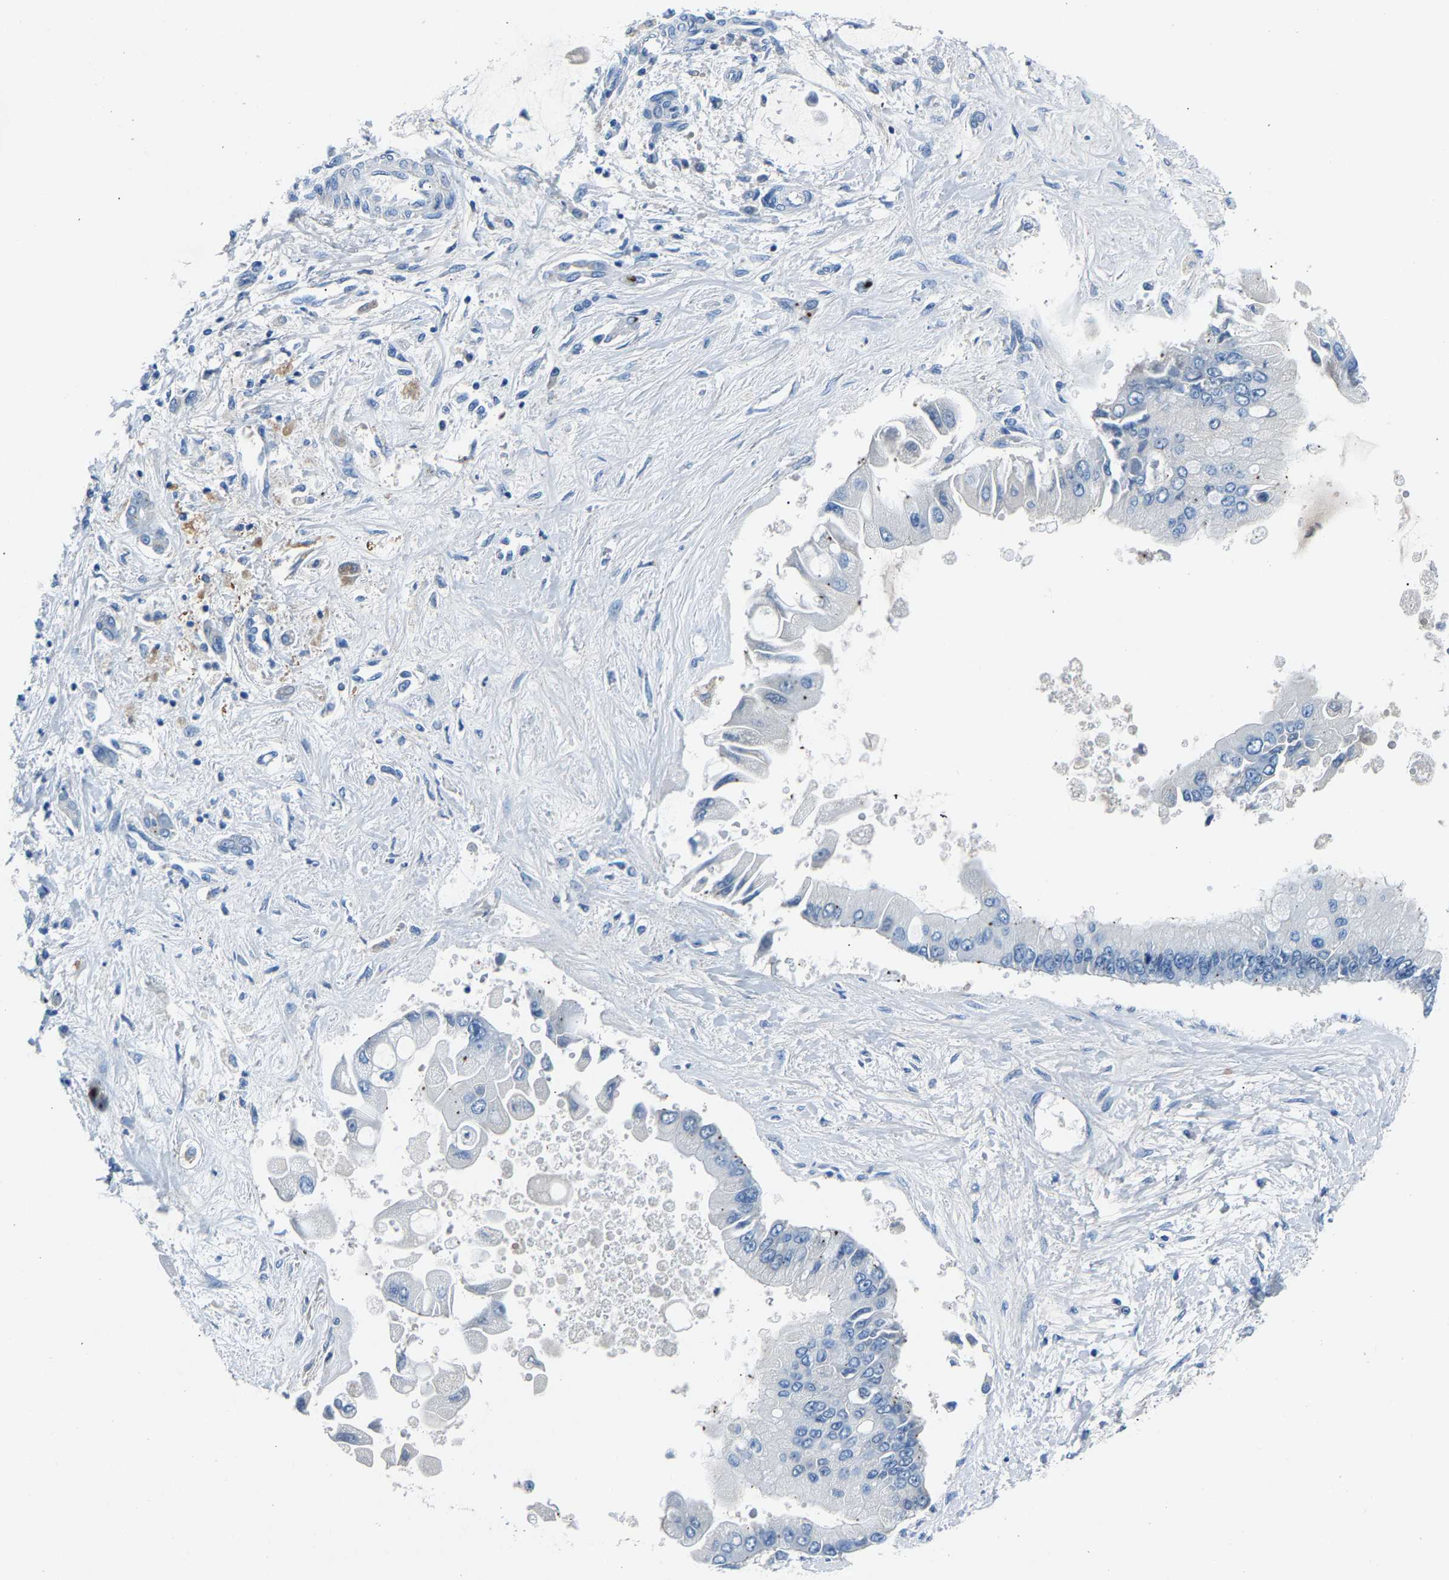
{"staining": {"intensity": "negative", "quantity": "none", "location": "none"}, "tissue": "liver cancer", "cell_type": "Tumor cells", "image_type": "cancer", "snomed": [{"axis": "morphology", "description": "Cholangiocarcinoma"}, {"axis": "topography", "description": "Liver"}], "caption": "Immunohistochemical staining of liver cancer demonstrates no significant positivity in tumor cells. The staining is performed using DAB (3,3'-diaminobenzidine) brown chromogen with nuclei counter-stained in using hematoxylin.", "gene": "DNAAF5", "patient": {"sex": "male", "age": 50}}